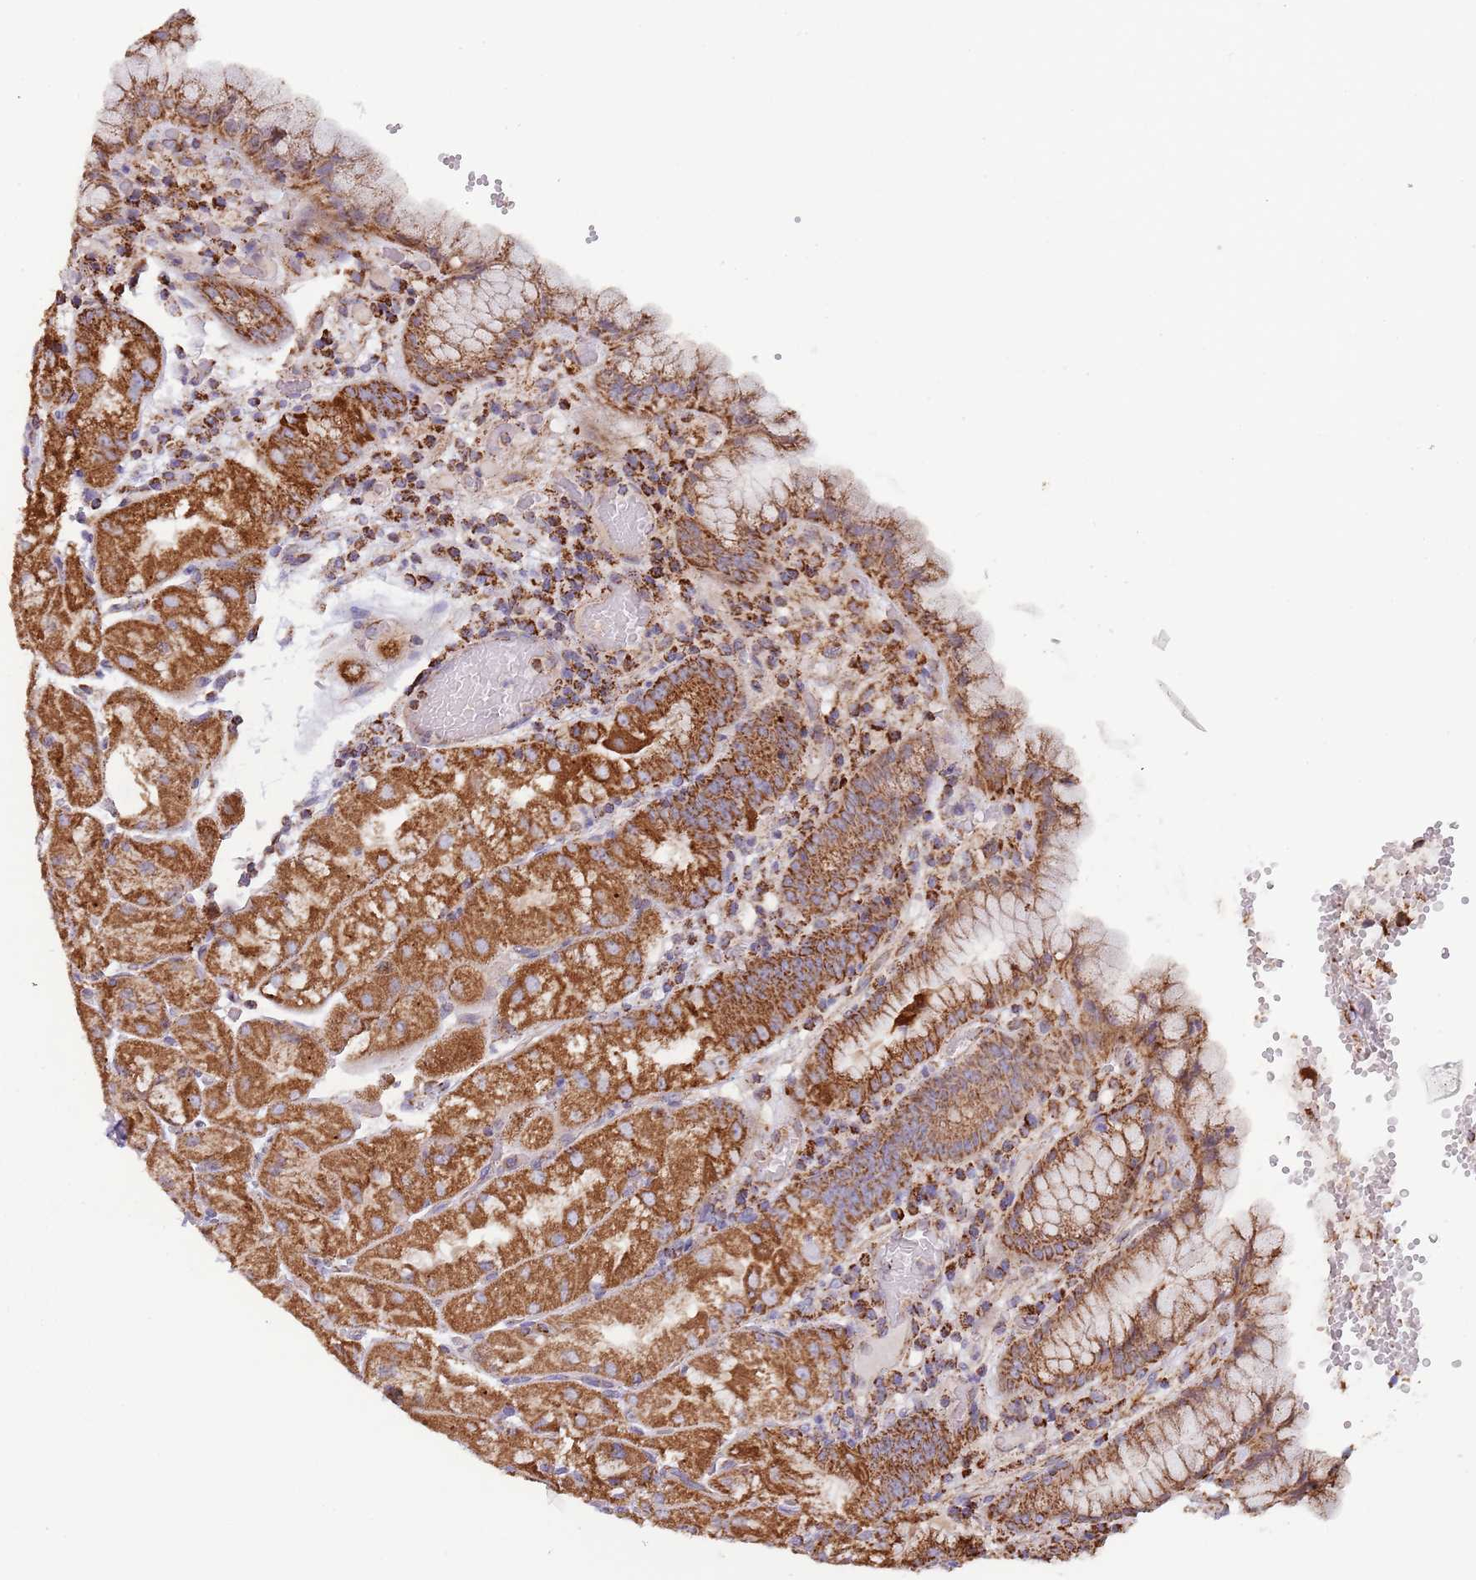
{"staining": {"intensity": "strong", "quantity": ">75%", "location": "cytoplasmic/membranous"}, "tissue": "stomach", "cell_type": "Glandular cells", "image_type": "normal", "snomed": [{"axis": "morphology", "description": "Normal tissue, NOS"}, {"axis": "topography", "description": "Stomach, upper"}], "caption": "This is a micrograph of immunohistochemistry (IHC) staining of unremarkable stomach, which shows strong positivity in the cytoplasmic/membranous of glandular cells.", "gene": "VPS16", "patient": {"sex": "male", "age": 52}}